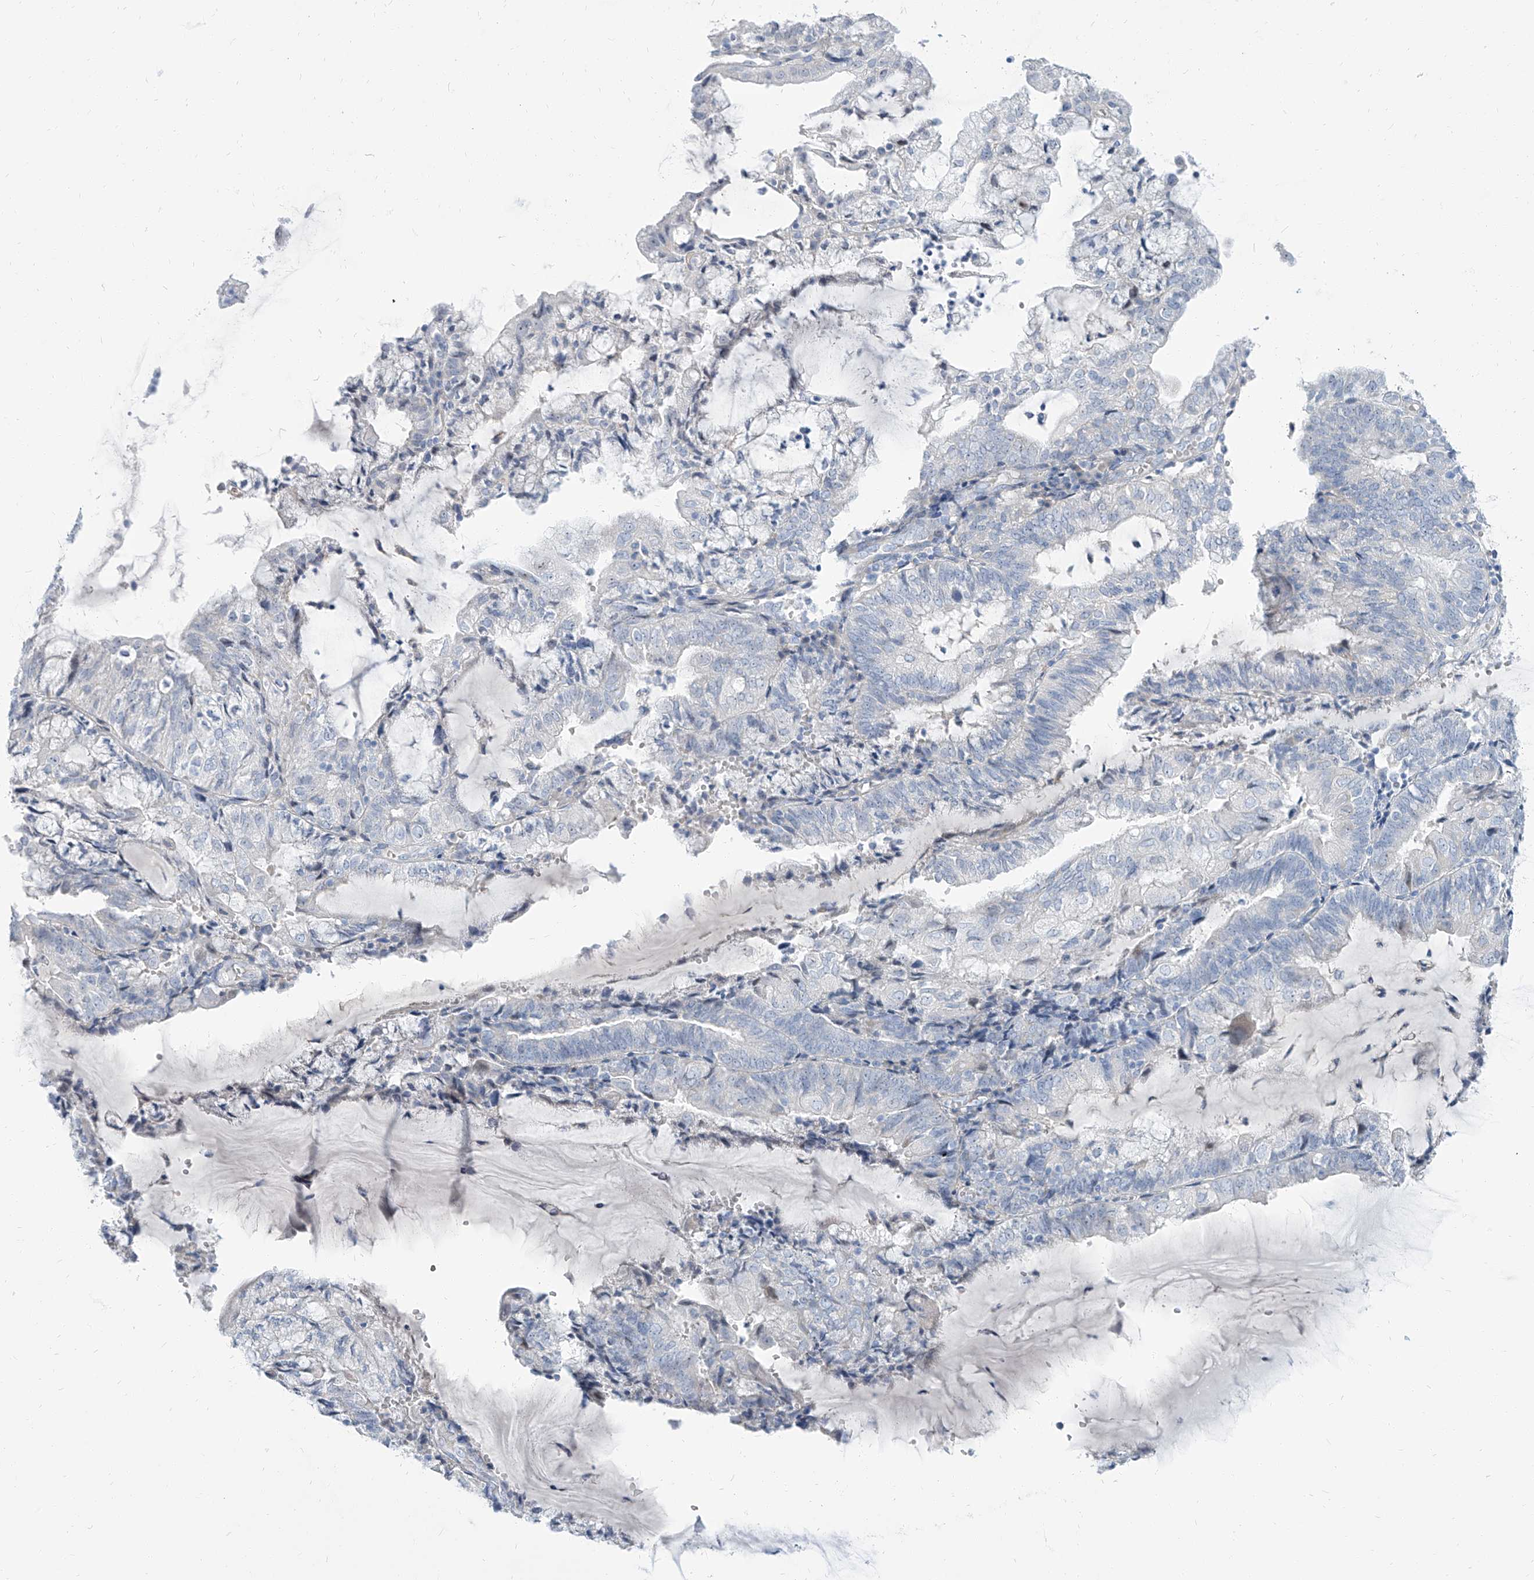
{"staining": {"intensity": "negative", "quantity": "none", "location": "none"}, "tissue": "endometrial cancer", "cell_type": "Tumor cells", "image_type": "cancer", "snomed": [{"axis": "morphology", "description": "Adenocarcinoma, NOS"}, {"axis": "topography", "description": "Endometrium"}], "caption": "Endometrial cancer (adenocarcinoma) was stained to show a protein in brown. There is no significant staining in tumor cells.", "gene": "TXLNB", "patient": {"sex": "female", "age": 81}}